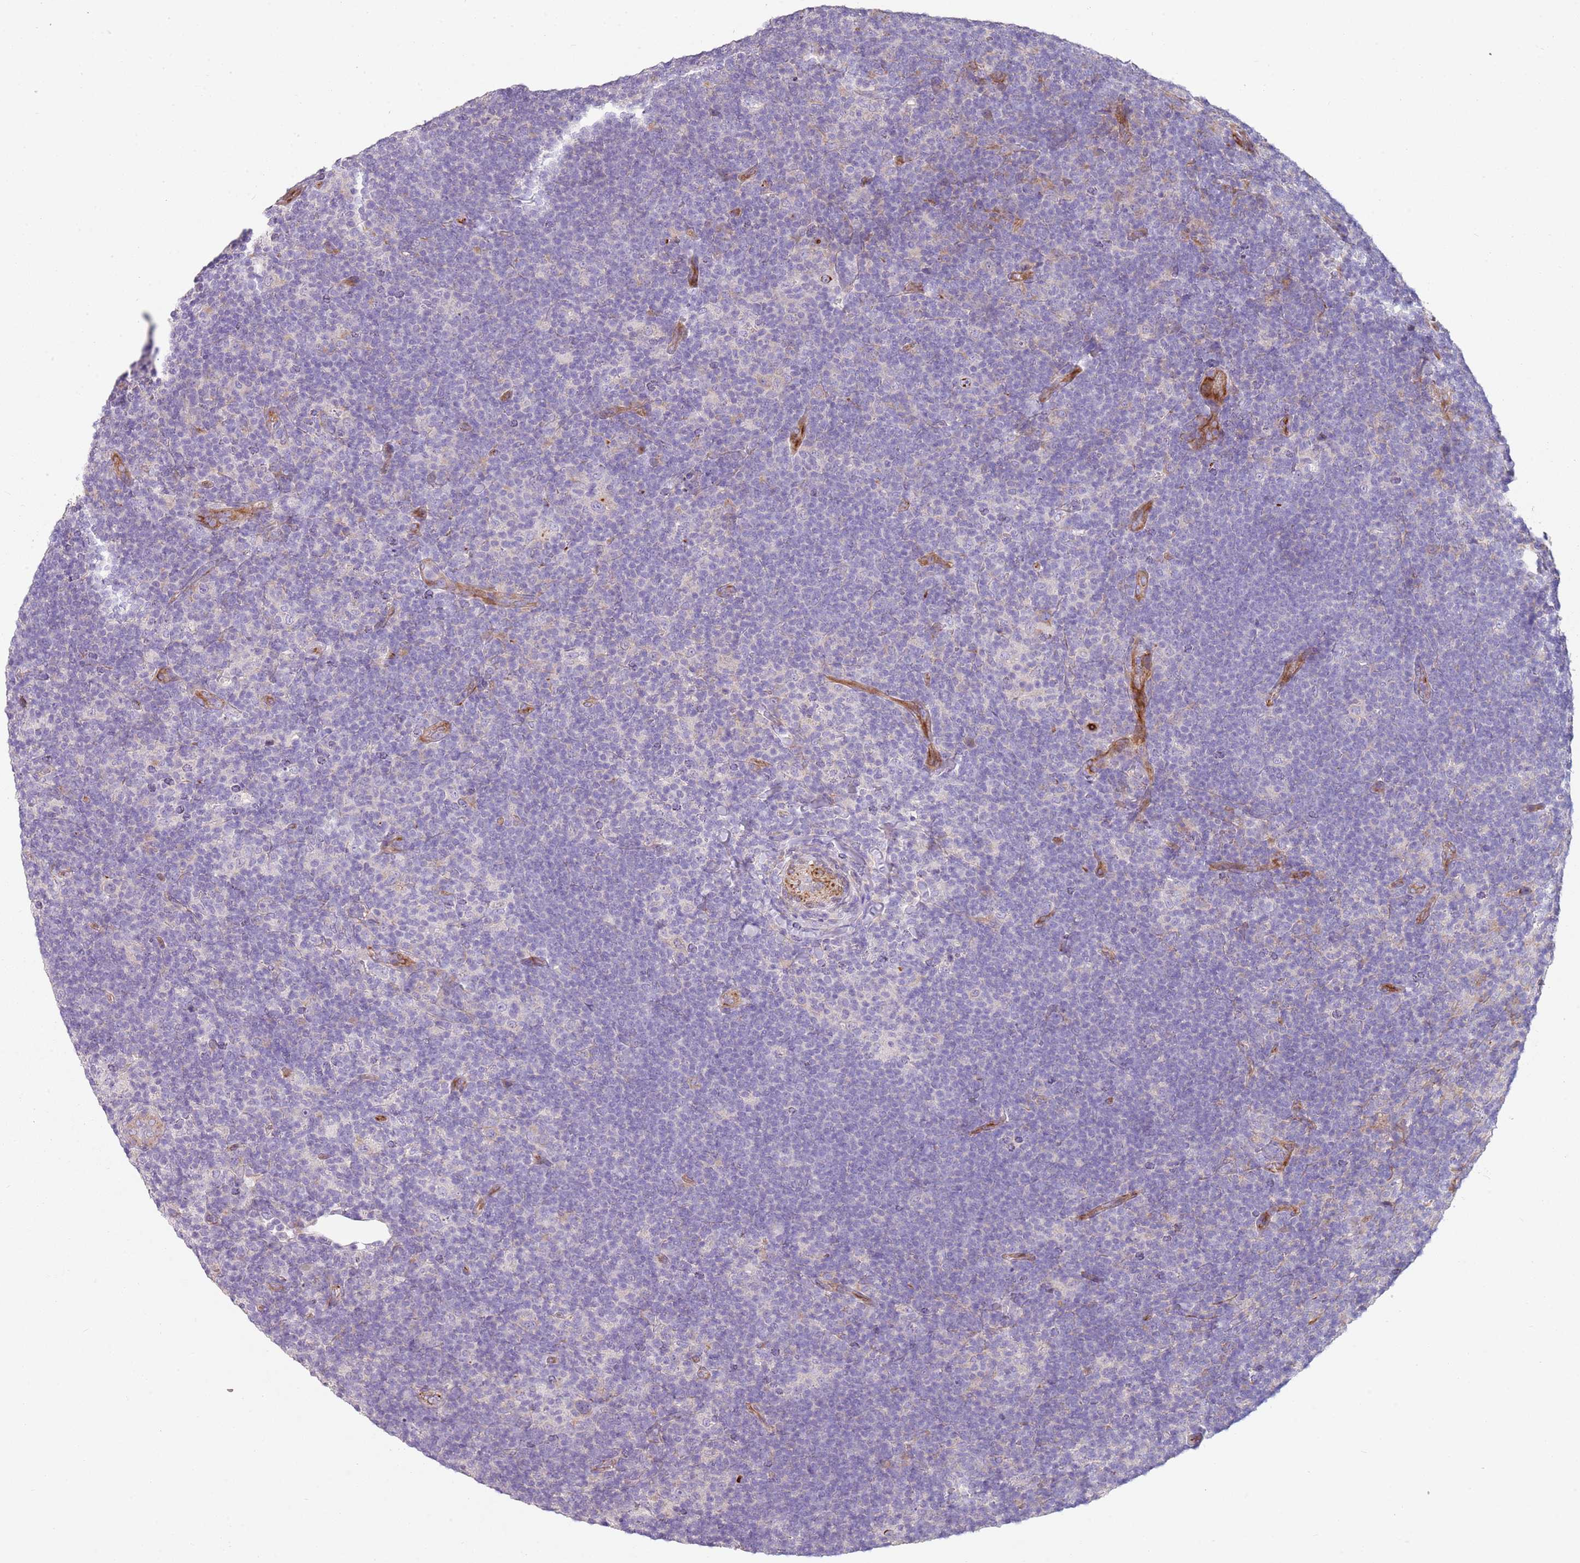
{"staining": {"intensity": "negative", "quantity": "none", "location": "none"}, "tissue": "lymphoma", "cell_type": "Tumor cells", "image_type": "cancer", "snomed": [{"axis": "morphology", "description": "Hodgkin's disease, NOS"}, {"axis": "topography", "description": "Lymph node"}], "caption": "This photomicrograph is of lymphoma stained with immunohistochemistry to label a protein in brown with the nuclei are counter-stained blue. There is no positivity in tumor cells.", "gene": "ZNF583", "patient": {"sex": "female", "age": 57}}